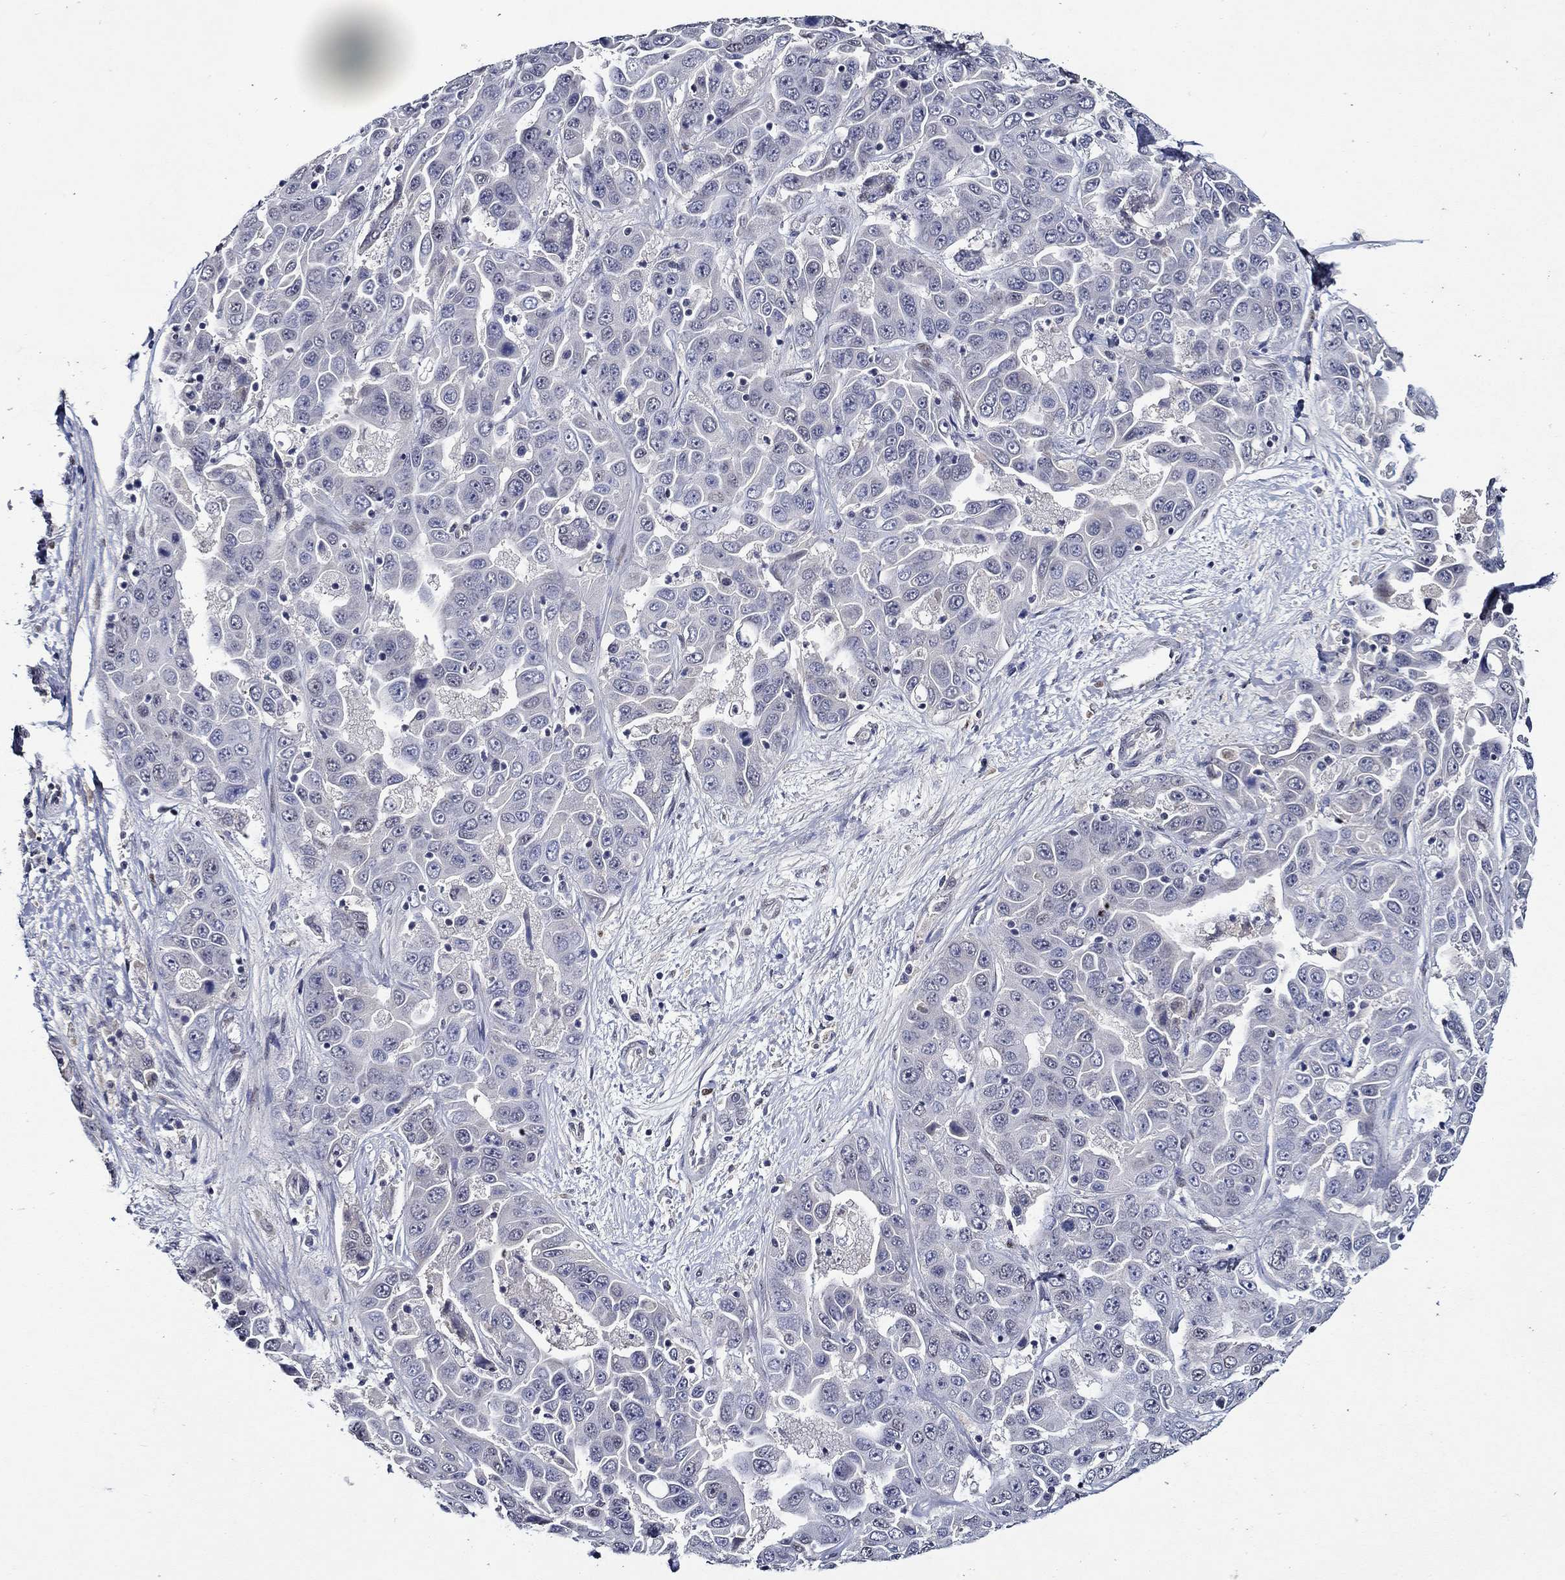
{"staining": {"intensity": "negative", "quantity": "none", "location": "none"}, "tissue": "liver cancer", "cell_type": "Tumor cells", "image_type": "cancer", "snomed": [{"axis": "morphology", "description": "Cholangiocarcinoma"}, {"axis": "topography", "description": "Liver"}], "caption": "Immunohistochemical staining of cholangiocarcinoma (liver) reveals no significant staining in tumor cells.", "gene": "GATA2", "patient": {"sex": "female", "age": 52}}